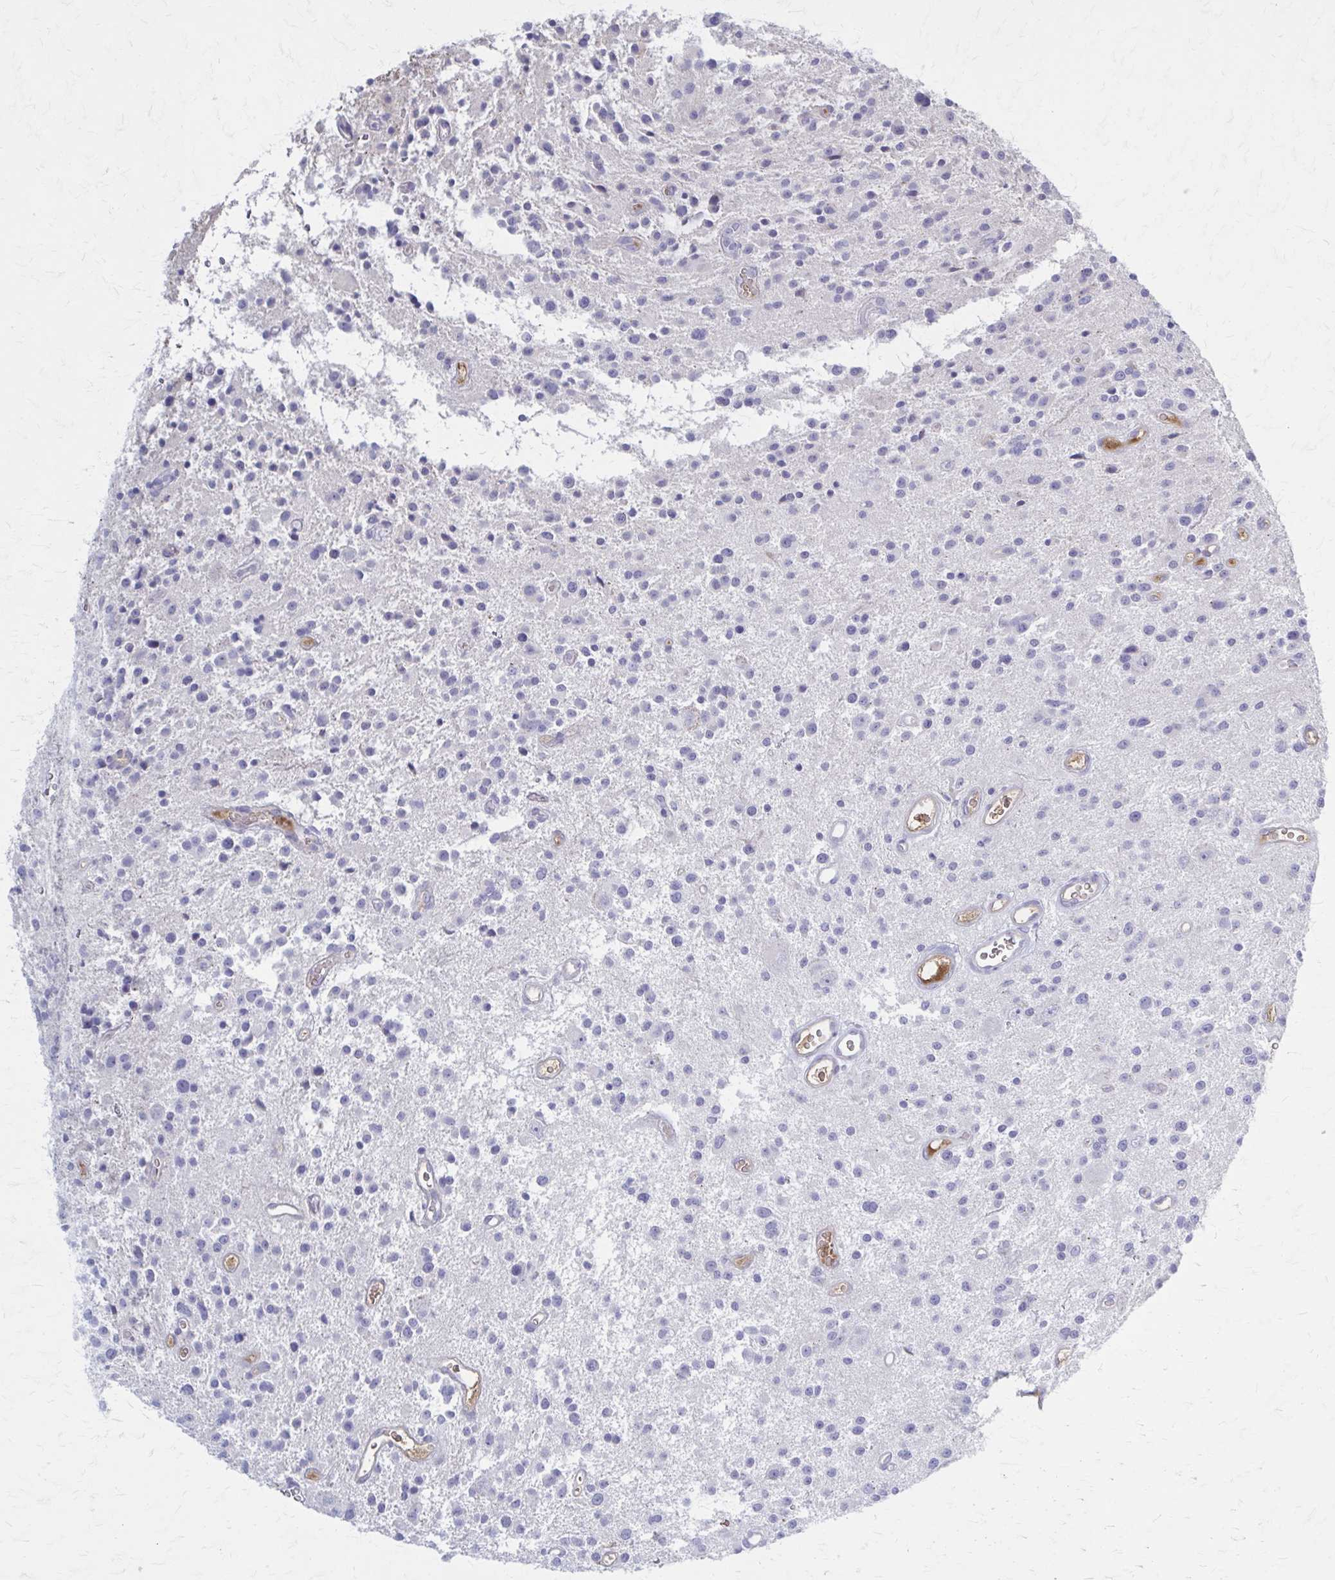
{"staining": {"intensity": "negative", "quantity": "none", "location": "none"}, "tissue": "glioma", "cell_type": "Tumor cells", "image_type": "cancer", "snomed": [{"axis": "morphology", "description": "Glioma, malignant, Low grade"}, {"axis": "topography", "description": "Brain"}], "caption": "Tumor cells are negative for brown protein staining in low-grade glioma (malignant). The staining was performed using DAB (3,3'-diaminobenzidine) to visualize the protein expression in brown, while the nuclei were stained in blue with hematoxylin (Magnification: 20x).", "gene": "SERPIND1", "patient": {"sex": "male", "age": 43}}